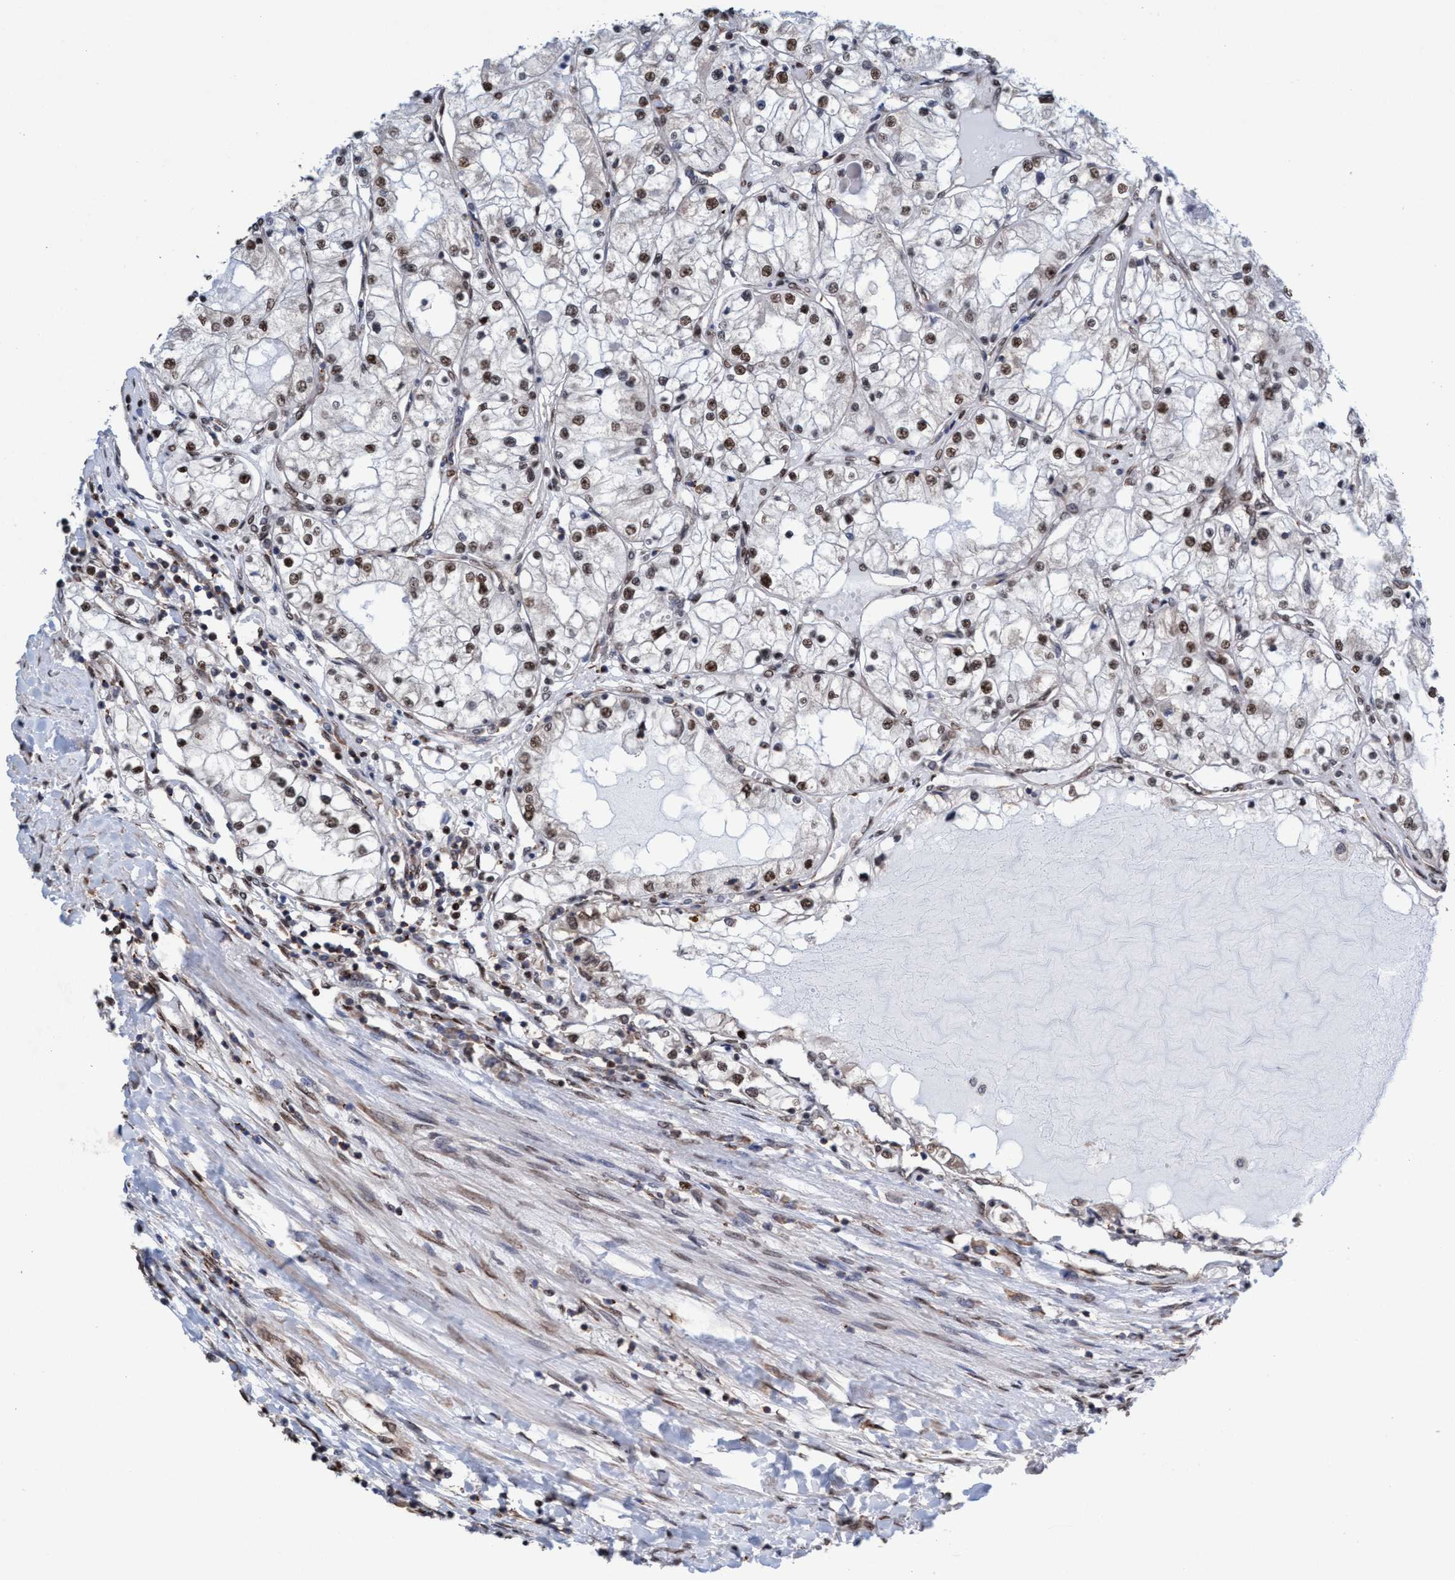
{"staining": {"intensity": "moderate", "quantity": ">75%", "location": "nuclear"}, "tissue": "renal cancer", "cell_type": "Tumor cells", "image_type": "cancer", "snomed": [{"axis": "morphology", "description": "Adenocarcinoma, NOS"}, {"axis": "topography", "description": "Kidney"}], "caption": "Adenocarcinoma (renal) stained with a protein marker demonstrates moderate staining in tumor cells.", "gene": "METAP2", "patient": {"sex": "male", "age": 68}}